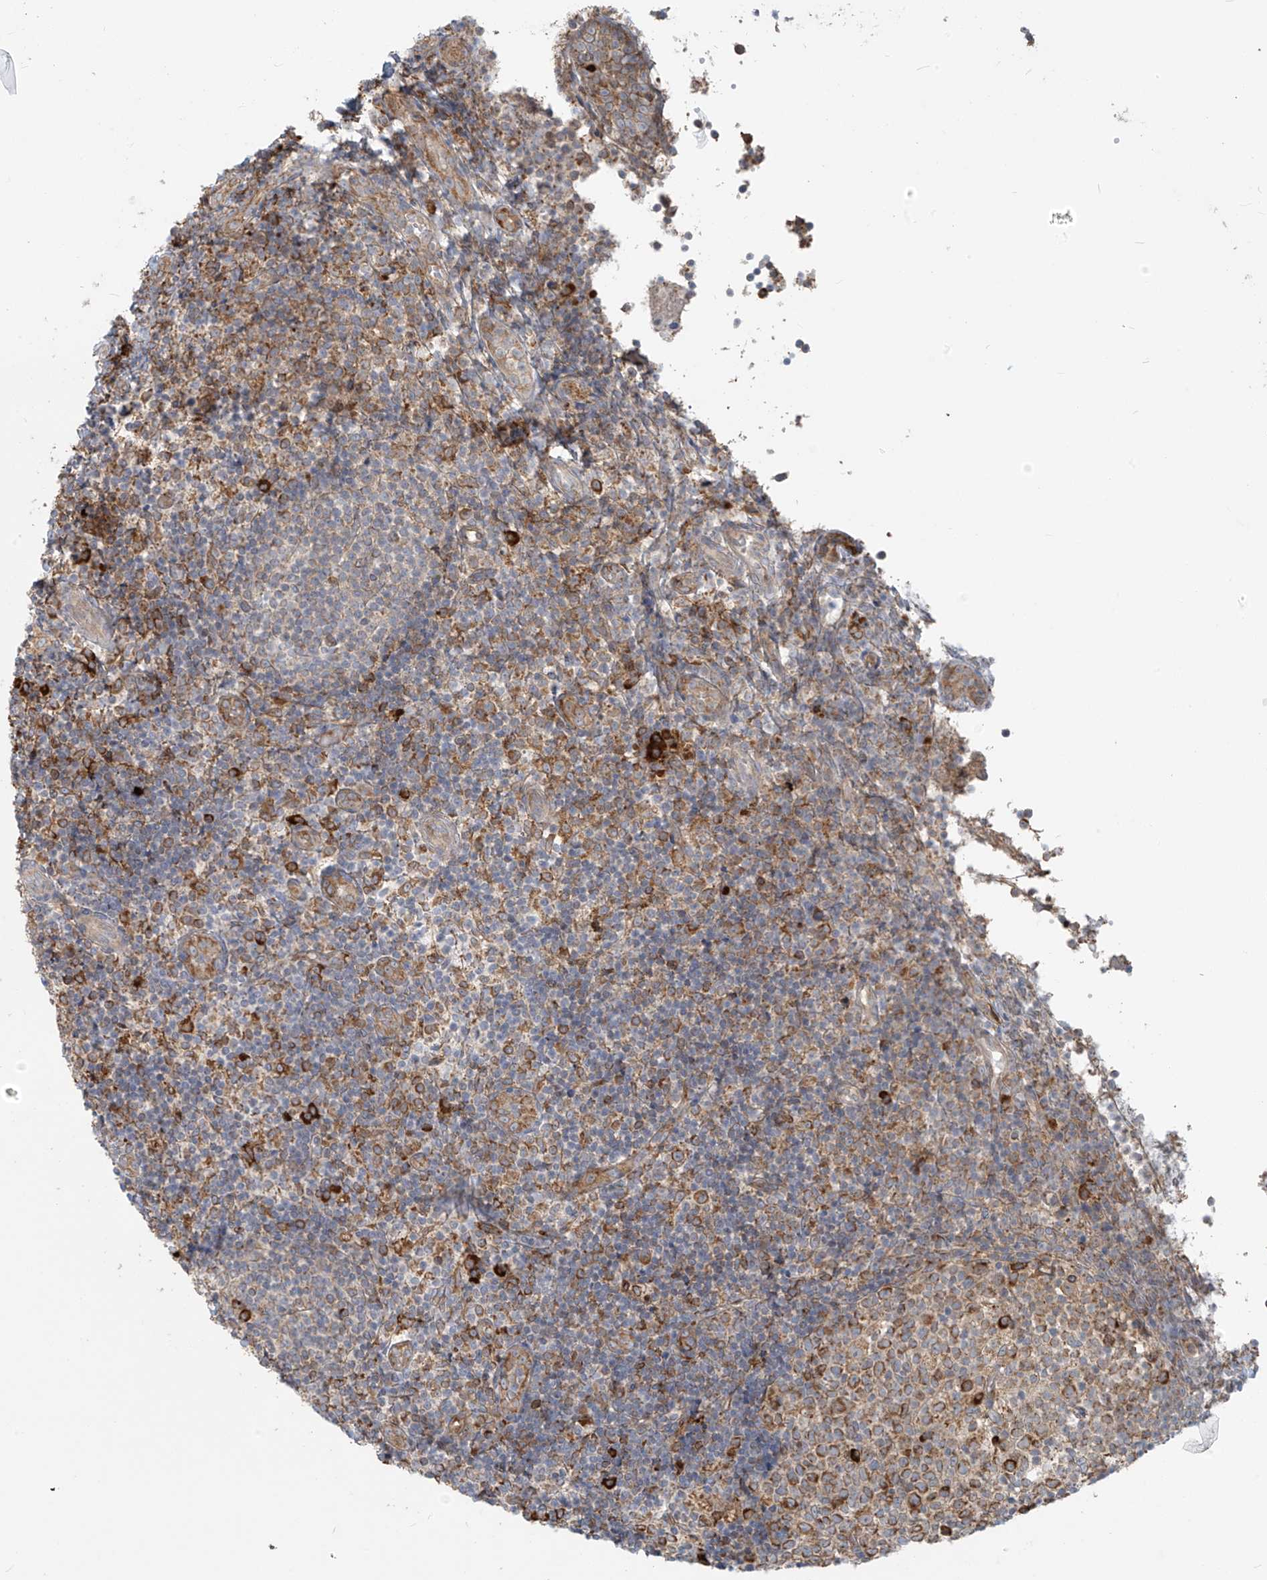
{"staining": {"intensity": "moderate", "quantity": ">75%", "location": "cytoplasmic/membranous"}, "tissue": "tonsil", "cell_type": "Germinal center cells", "image_type": "normal", "snomed": [{"axis": "morphology", "description": "Normal tissue, NOS"}, {"axis": "topography", "description": "Tonsil"}], "caption": "Immunohistochemistry (IHC) photomicrograph of benign human tonsil stained for a protein (brown), which demonstrates medium levels of moderate cytoplasmic/membranous expression in about >75% of germinal center cells.", "gene": "KATNIP", "patient": {"sex": "female", "age": 19}}